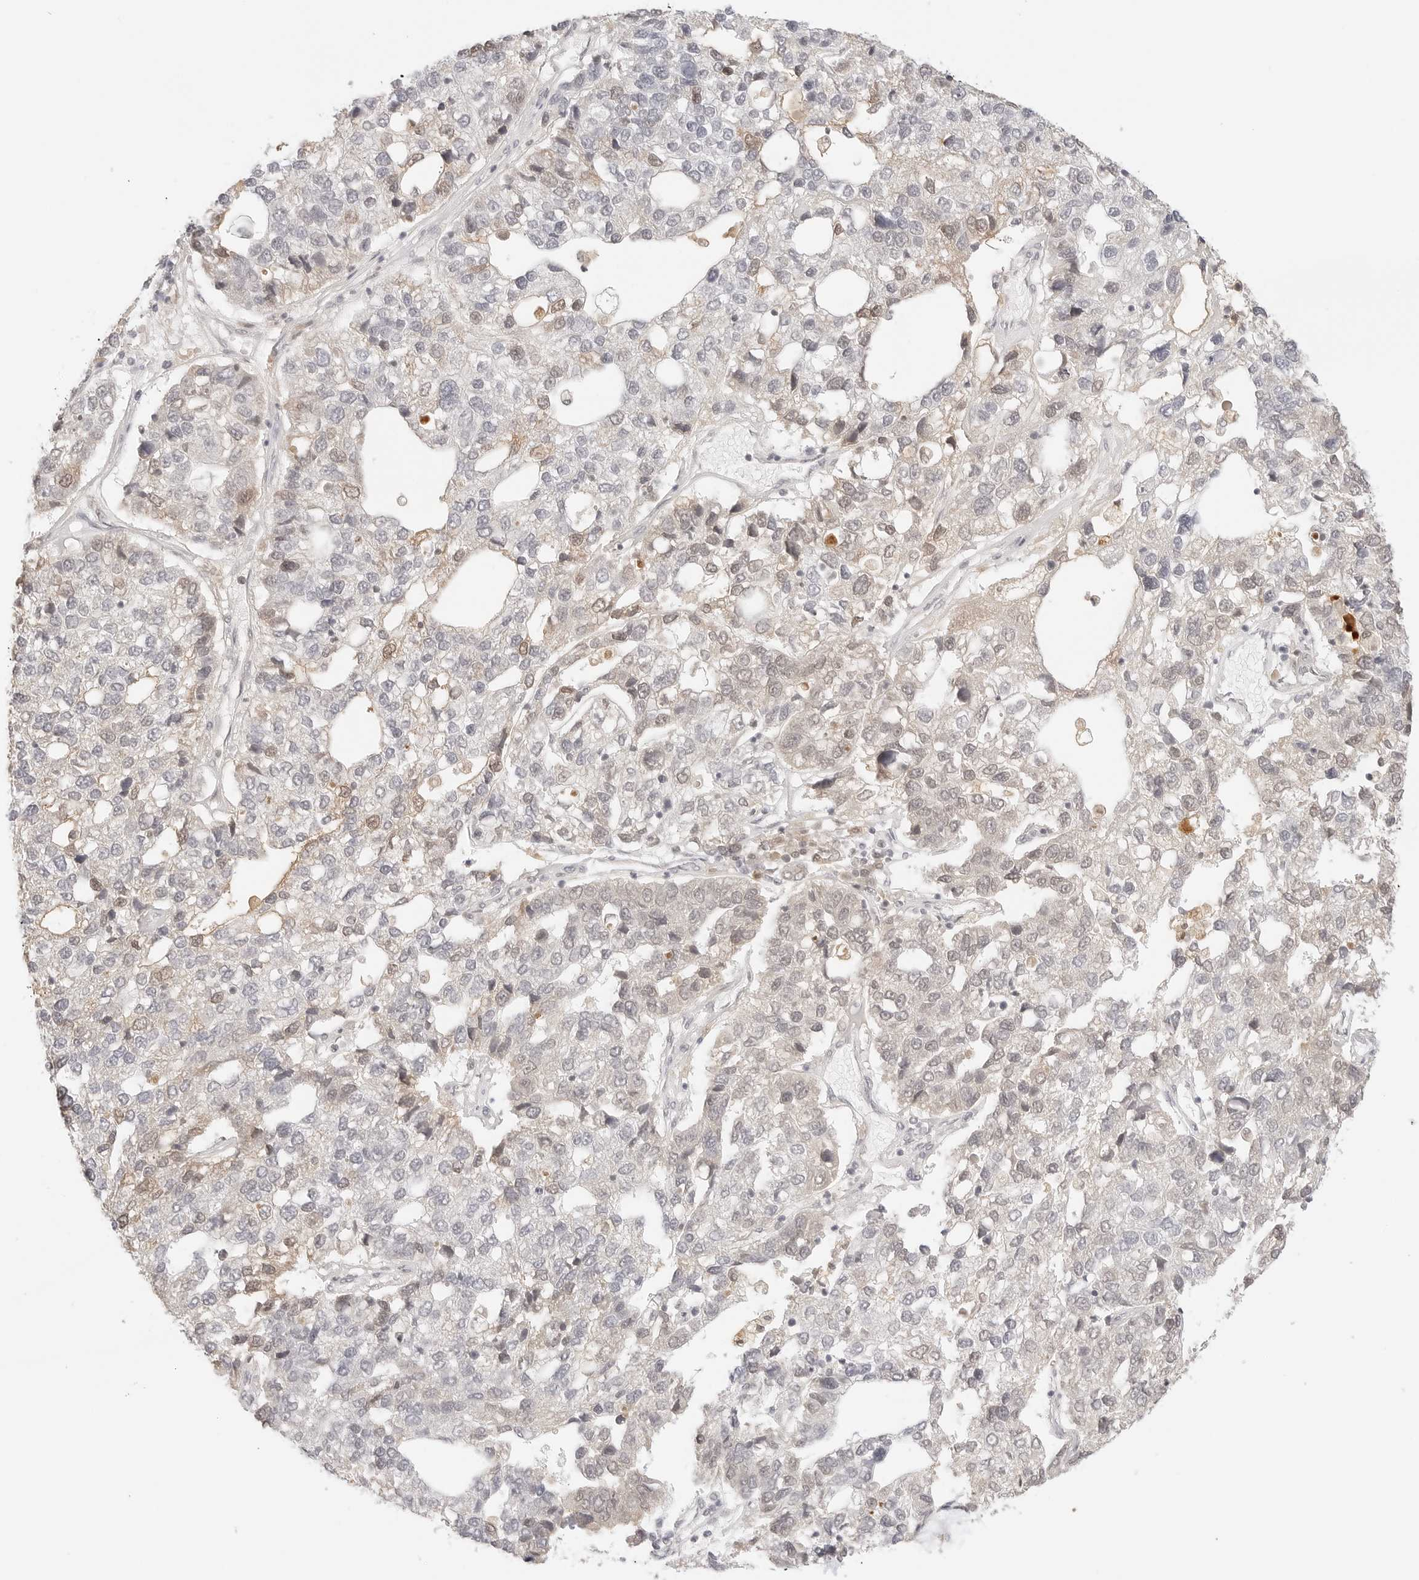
{"staining": {"intensity": "weak", "quantity": "<25%", "location": "nuclear"}, "tissue": "pancreatic cancer", "cell_type": "Tumor cells", "image_type": "cancer", "snomed": [{"axis": "morphology", "description": "Adenocarcinoma, NOS"}, {"axis": "topography", "description": "Pancreas"}], "caption": "IHC histopathology image of human pancreatic cancer (adenocarcinoma) stained for a protein (brown), which displays no positivity in tumor cells.", "gene": "SEPTIN4", "patient": {"sex": "female", "age": 61}}